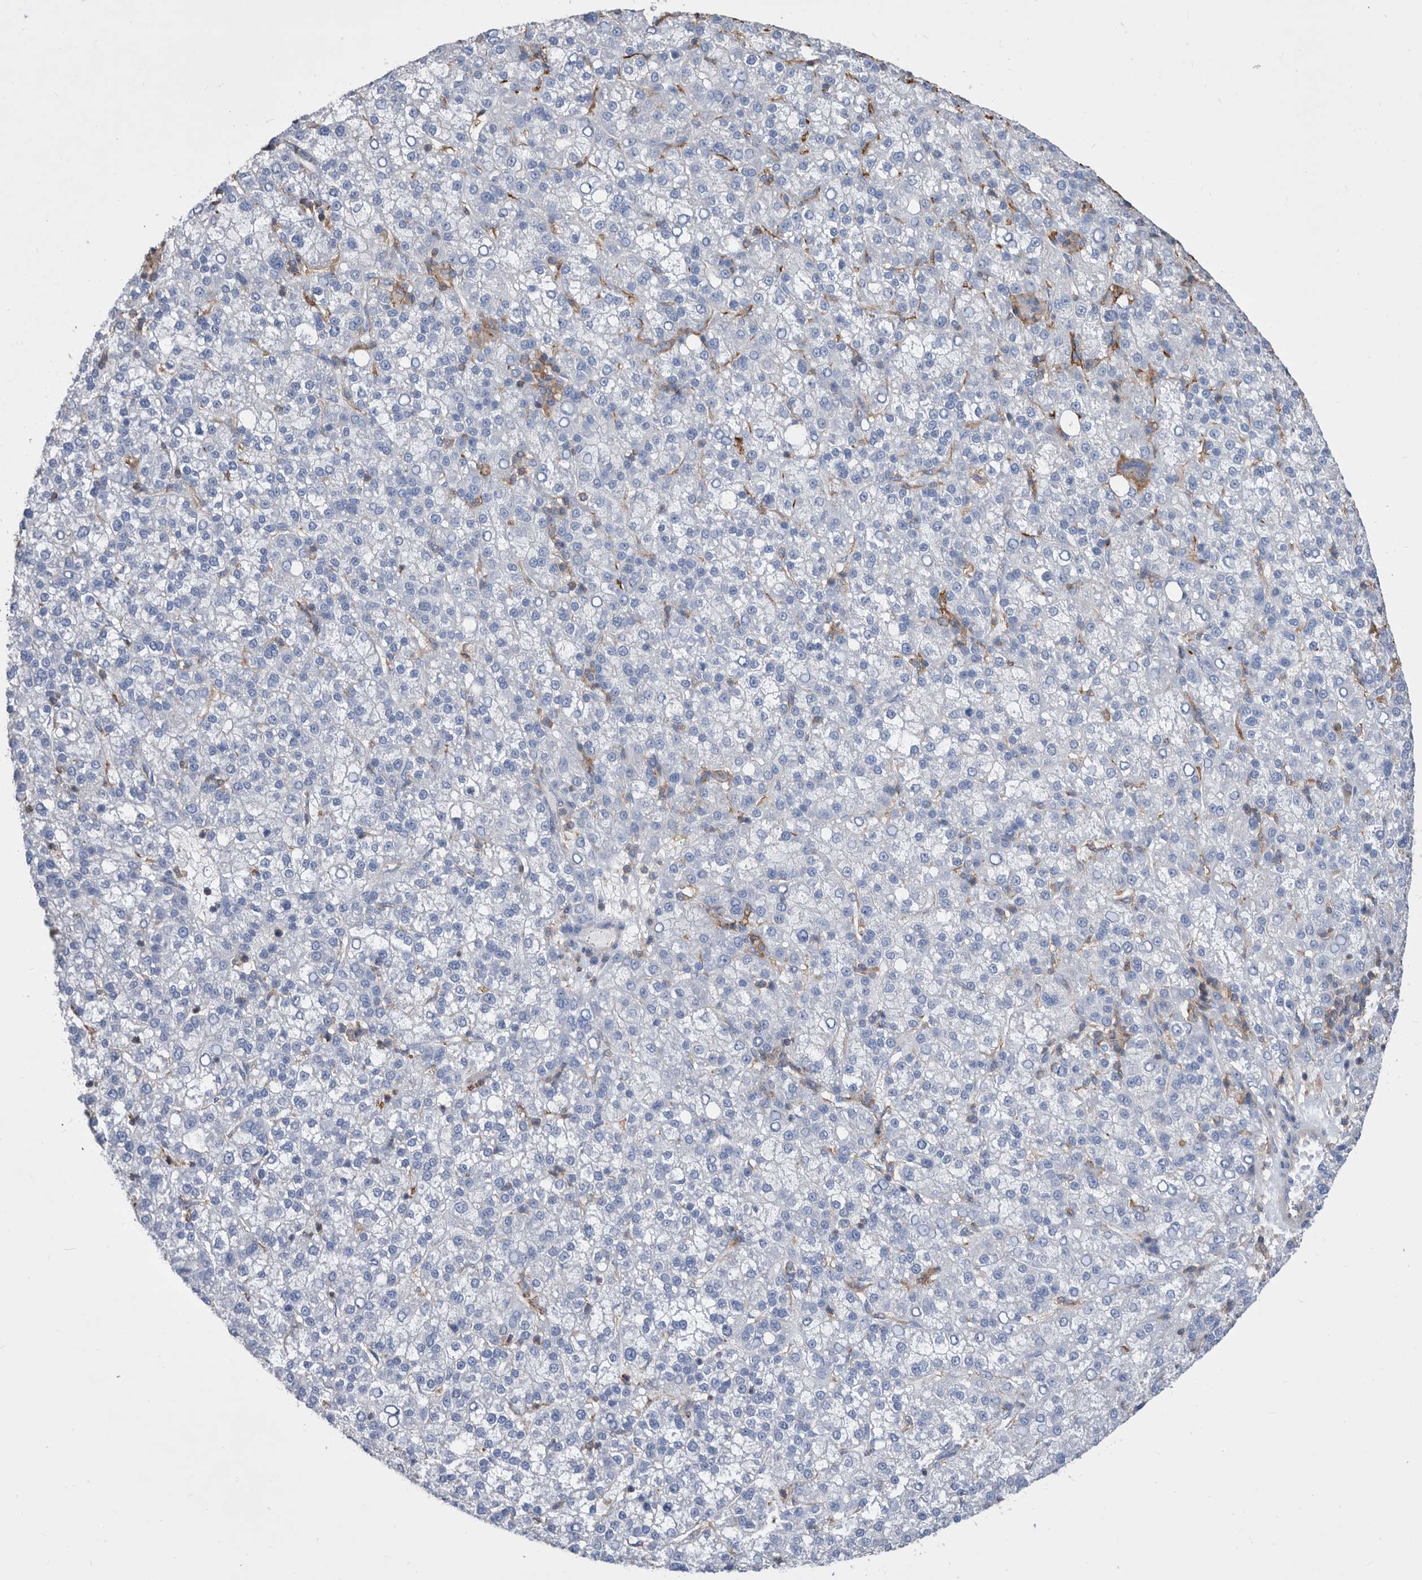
{"staining": {"intensity": "negative", "quantity": "none", "location": "none"}, "tissue": "liver cancer", "cell_type": "Tumor cells", "image_type": "cancer", "snomed": [{"axis": "morphology", "description": "Carcinoma, Hepatocellular, NOS"}, {"axis": "topography", "description": "Liver"}], "caption": "IHC image of neoplastic tissue: human liver cancer (hepatocellular carcinoma) stained with DAB (3,3'-diaminobenzidine) demonstrates no significant protein expression in tumor cells.", "gene": "MS4A4A", "patient": {"sex": "female", "age": 58}}